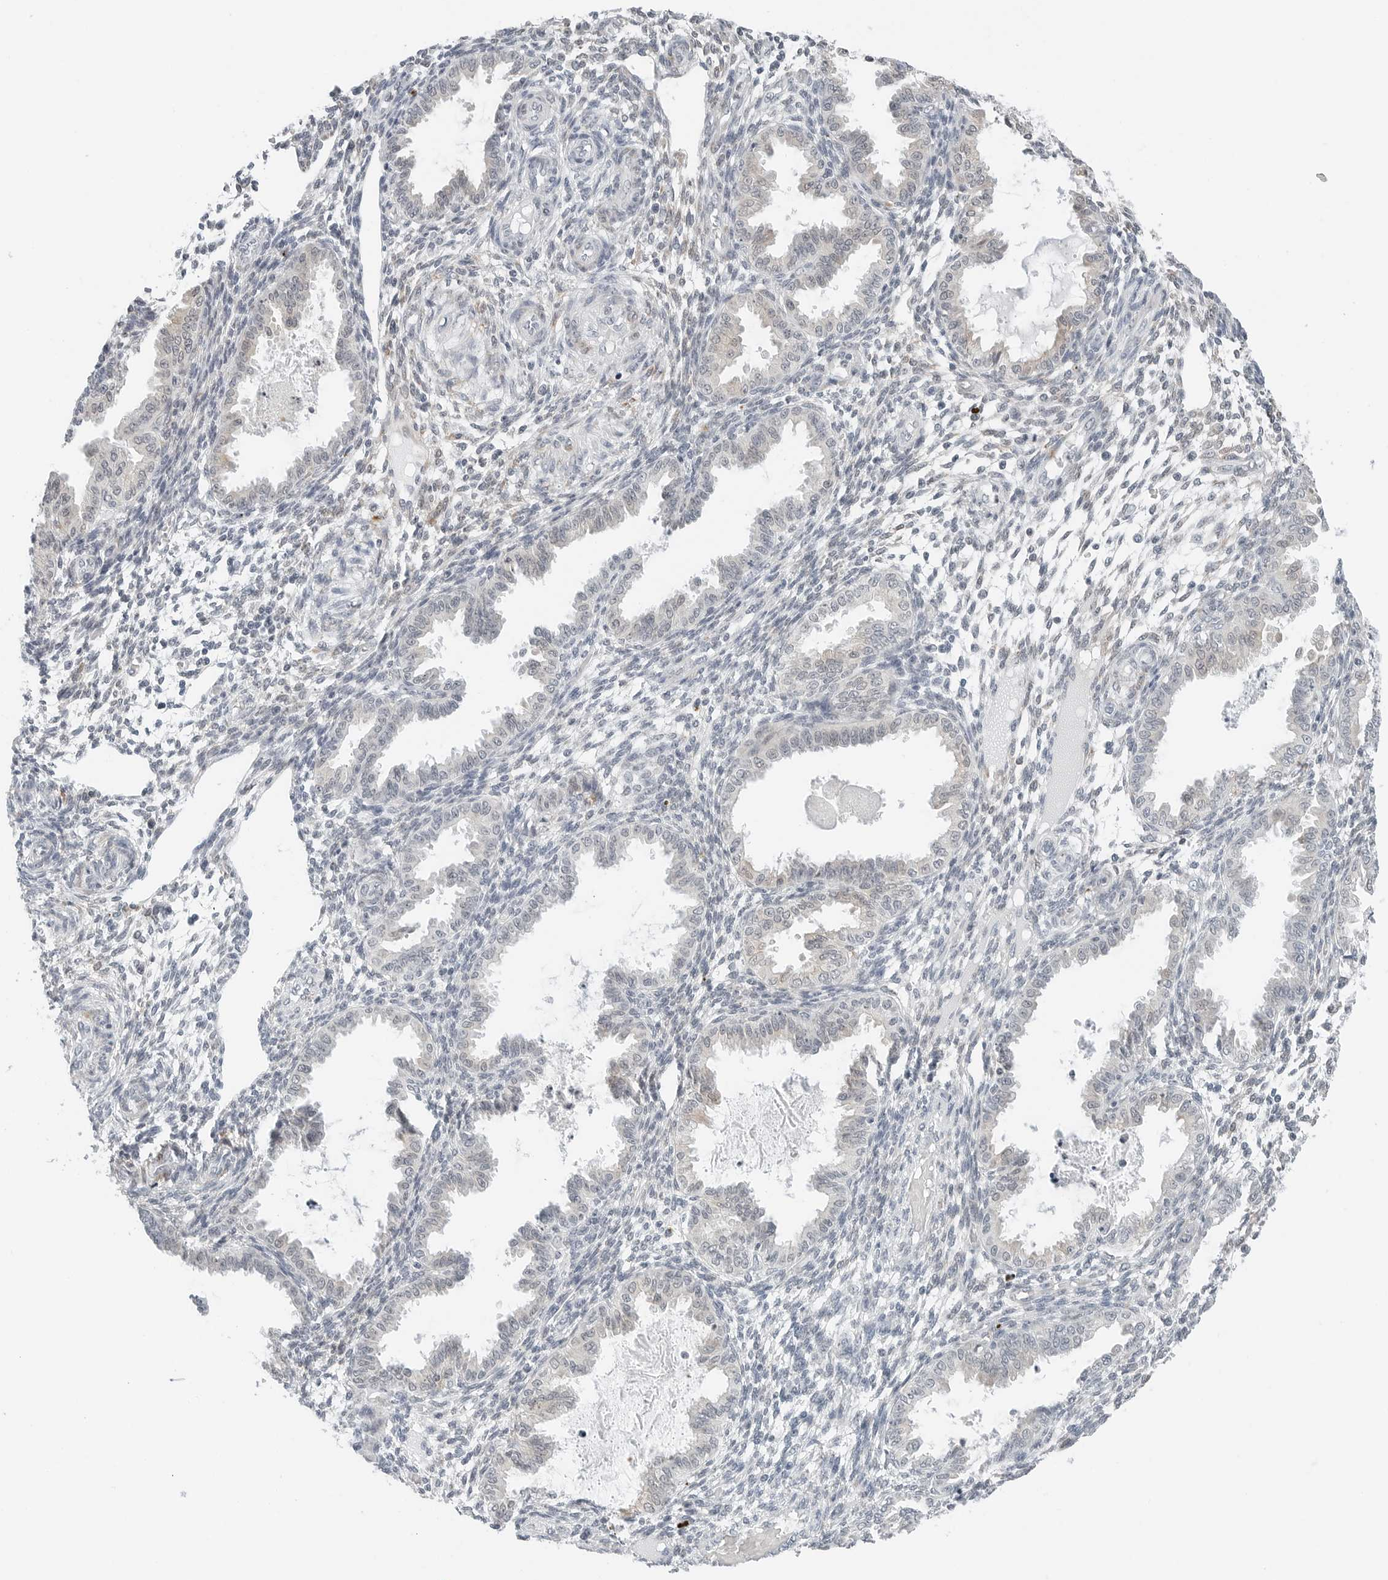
{"staining": {"intensity": "moderate", "quantity": "25%-75%", "location": "cytoplasmic/membranous"}, "tissue": "endometrium", "cell_type": "Cells in endometrial stroma", "image_type": "normal", "snomed": [{"axis": "morphology", "description": "Normal tissue, NOS"}, {"axis": "topography", "description": "Endometrium"}], "caption": "Immunohistochemical staining of benign endometrium shows medium levels of moderate cytoplasmic/membranous expression in about 25%-75% of cells in endometrial stroma.", "gene": "P4HA2", "patient": {"sex": "female", "age": 33}}